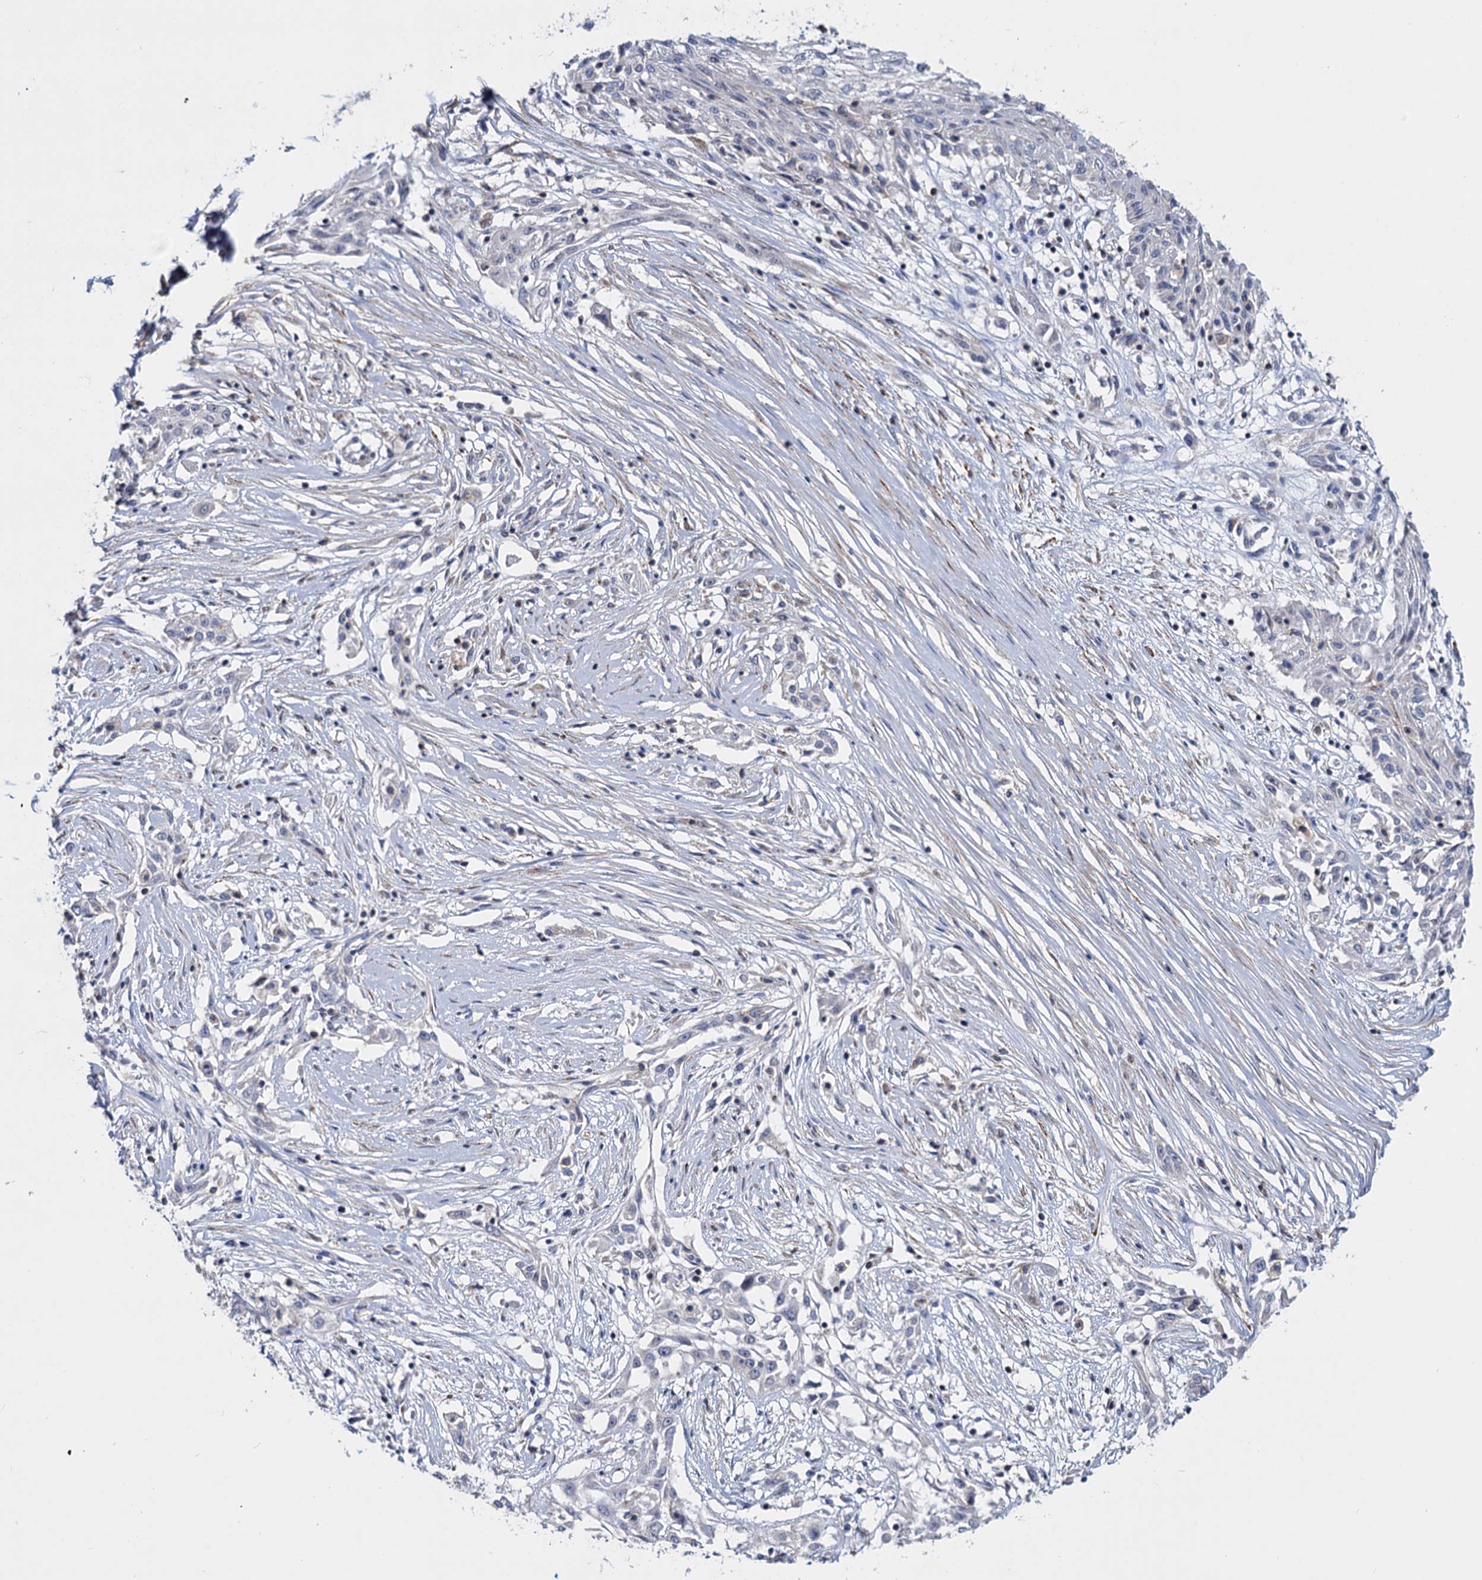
{"staining": {"intensity": "negative", "quantity": "none", "location": "none"}, "tissue": "skin cancer", "cell_type": "Tumor cells", "image_type": "cancer", "snomed": [{"axis": "morphology", "description": "Squamous cell carcinoma, NOS"}, {"axis": "morphology", "description": "Squamous cell carcinoma, metastatic, NOS"}, {"axis": "topography", "description": "Skin"}, {"axis": "topography", "description": "Lymph node"}], "caption": "DAB immunohistochemical staining of skin cancer reveals no significant positivity in tumor cells.", "gene": "LRCH4", "patient": {"sex": "male", "age": 75}}